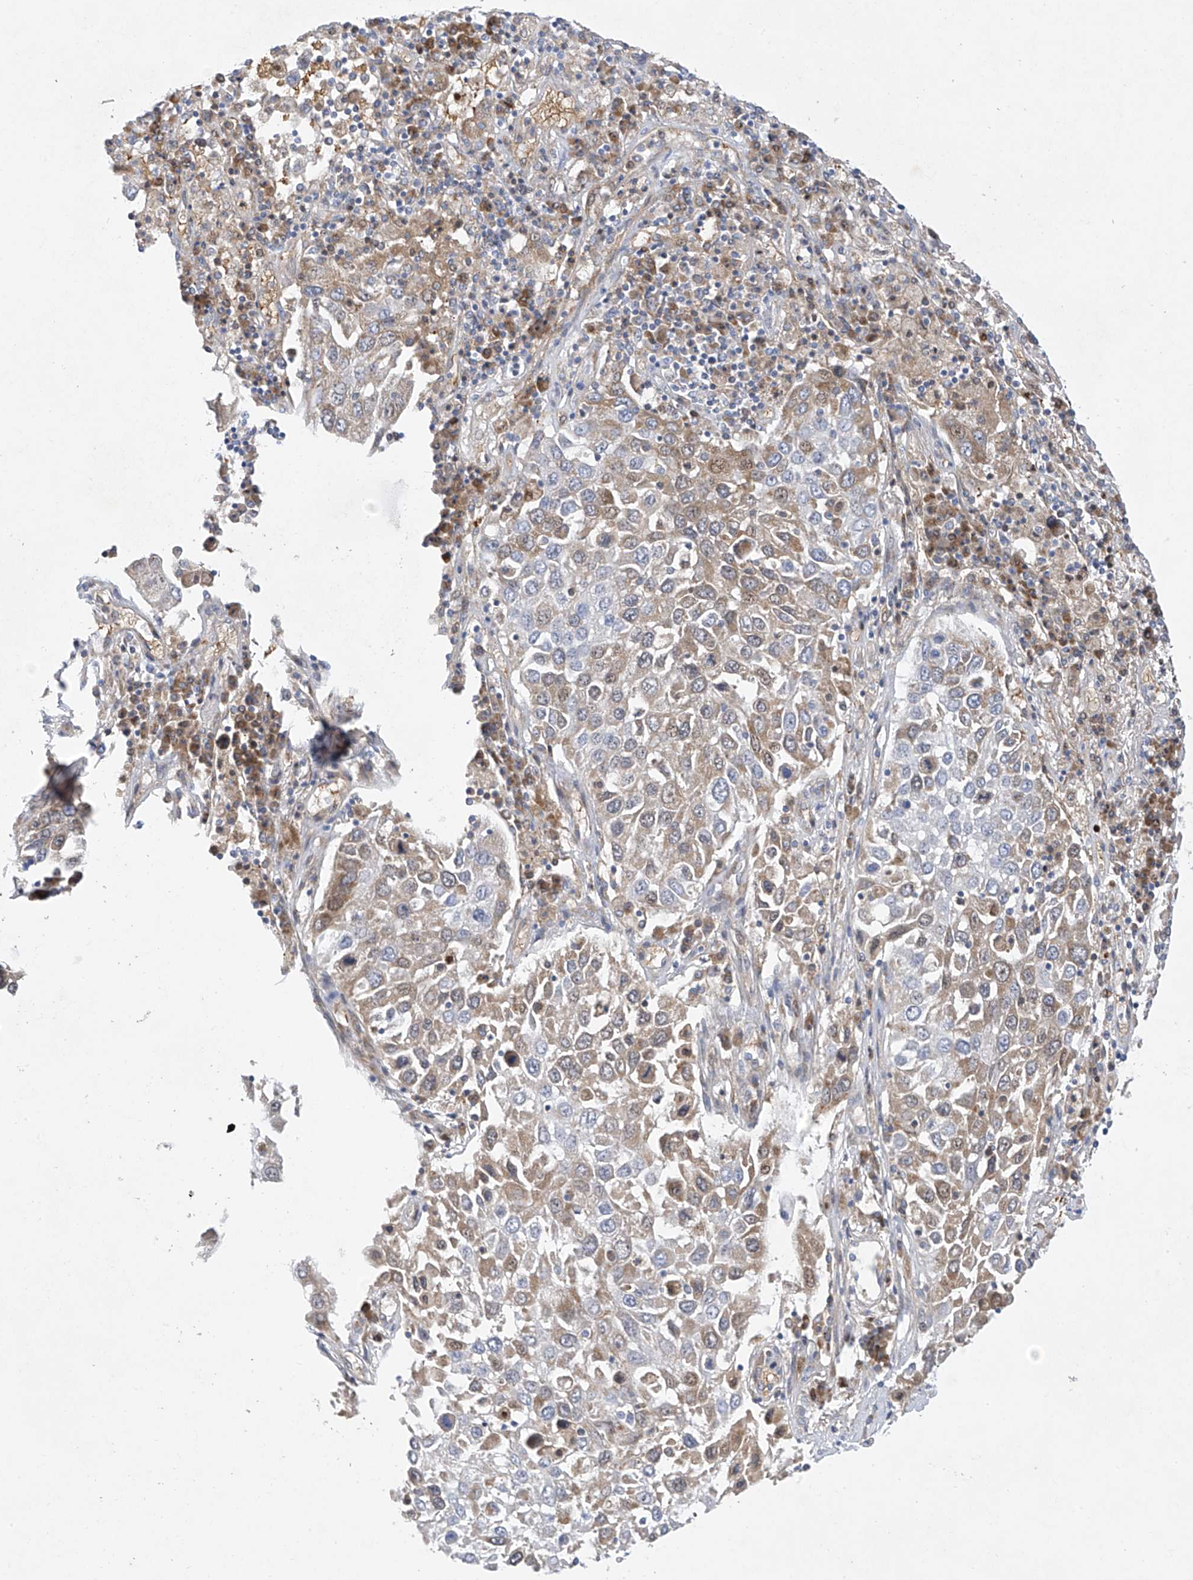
{"staining": {"intensity": "moderate", "quantity": "25%-75%", "location": "cytoplasmic/membranous"}, "tissue": "lung cancer", "cell_type": "Tumor cells", "image_type": "cancer", "snomed": [{"axis": "morphology", "description": "Squamous cell carcinoma, NOS"}, {"axis": "topography", "description": "Lung"}], "caption": "The histopathology image demonstrates a brown stain indicating the presence of a protein in the cytoplasmic/membranous of tumor cells in lung cancer (squamous cell carcinoma).", "gene": "METTL18", "patient": {"sex": "male", "age": 65}}